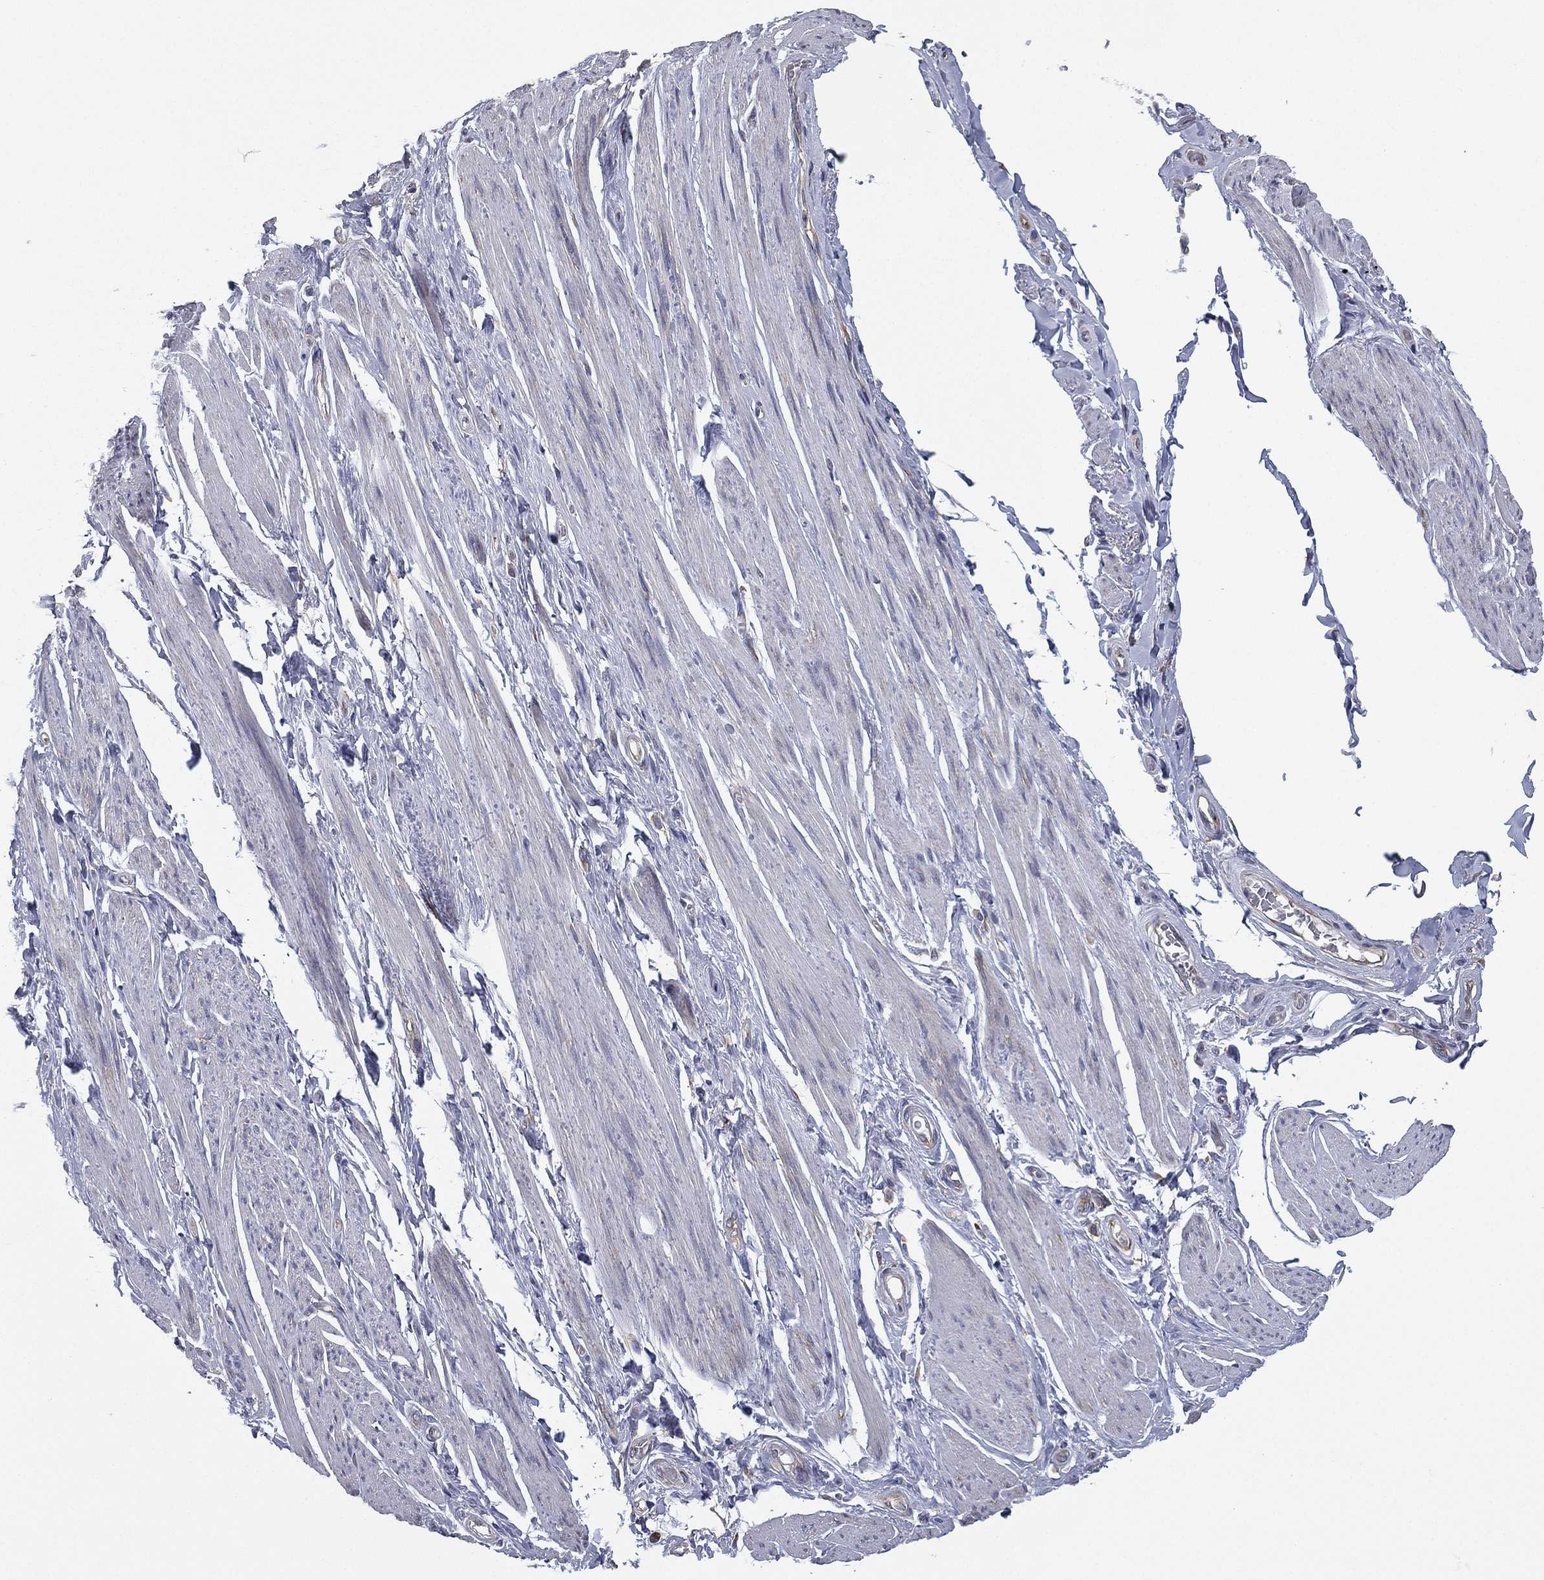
{"staining": {"intensity": "weak", "quantity": "25%-75%", "location": "cytoplasmic/membranous"}, "tissue": "skeletal muscle", "cell_type": "Myocytes", "image_type": "normal", "snomed": [{"axis": "morphology", "description": "Normal tissue, NOS"}, {"axis": "topography", "description": "Skeletal muscle"}, {"axis": "topography", "description": "Anal"}, {"axis": "topography", "description": "Peripheral nerve tissue"}], "caption": "A brown stain highlights weak cytoplasmic/membranous staining of a protein in myocytes of unremarkable skeletal muscle.", "gene": "FARSA", "patient": {"sex": "male", "age": 53}}